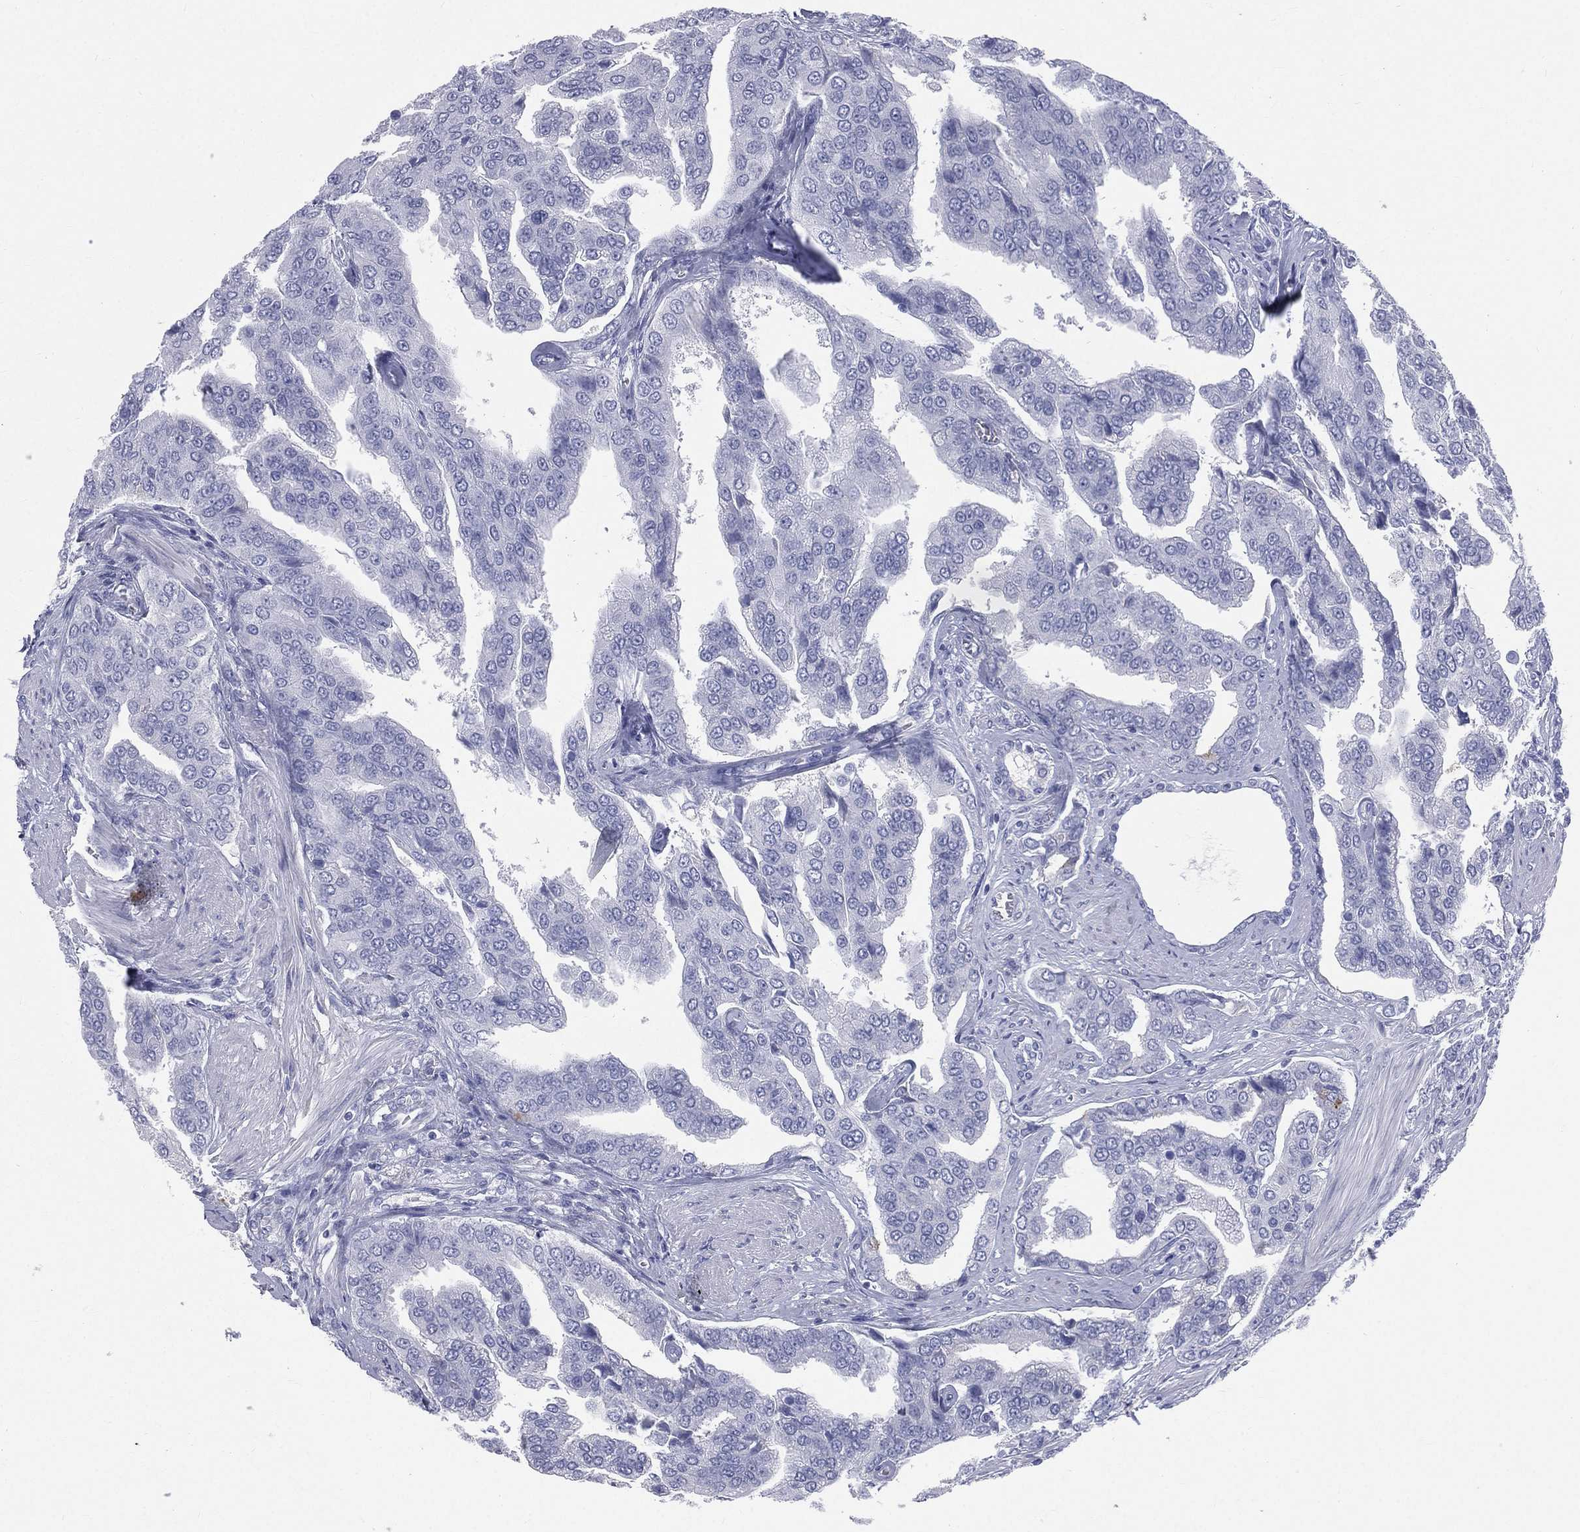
{"staining": {"intensity": "negative", "quantity": "none", "location": "none"}, "tissue": "prostate cancer", "cell_type": "Tumor cells", "image_type": "cancer", "snomed": [{"axis": "morphology", "description": "Adenocarcinoma, NOS"}, {"axis": "topography", "description": "Prostate and seminal vesicle, NOS"}, {"axis": "topography", "description": "Prostate"}], "caption": "IHC histopathology image of neoplastic tissue: prostate cancer stained with DAB (3,3'-diaminobenzidine) exhibits no significant protein expression in tumor cells.", "gene": "HP", "patient": {"sex": "male", "age": 69}}